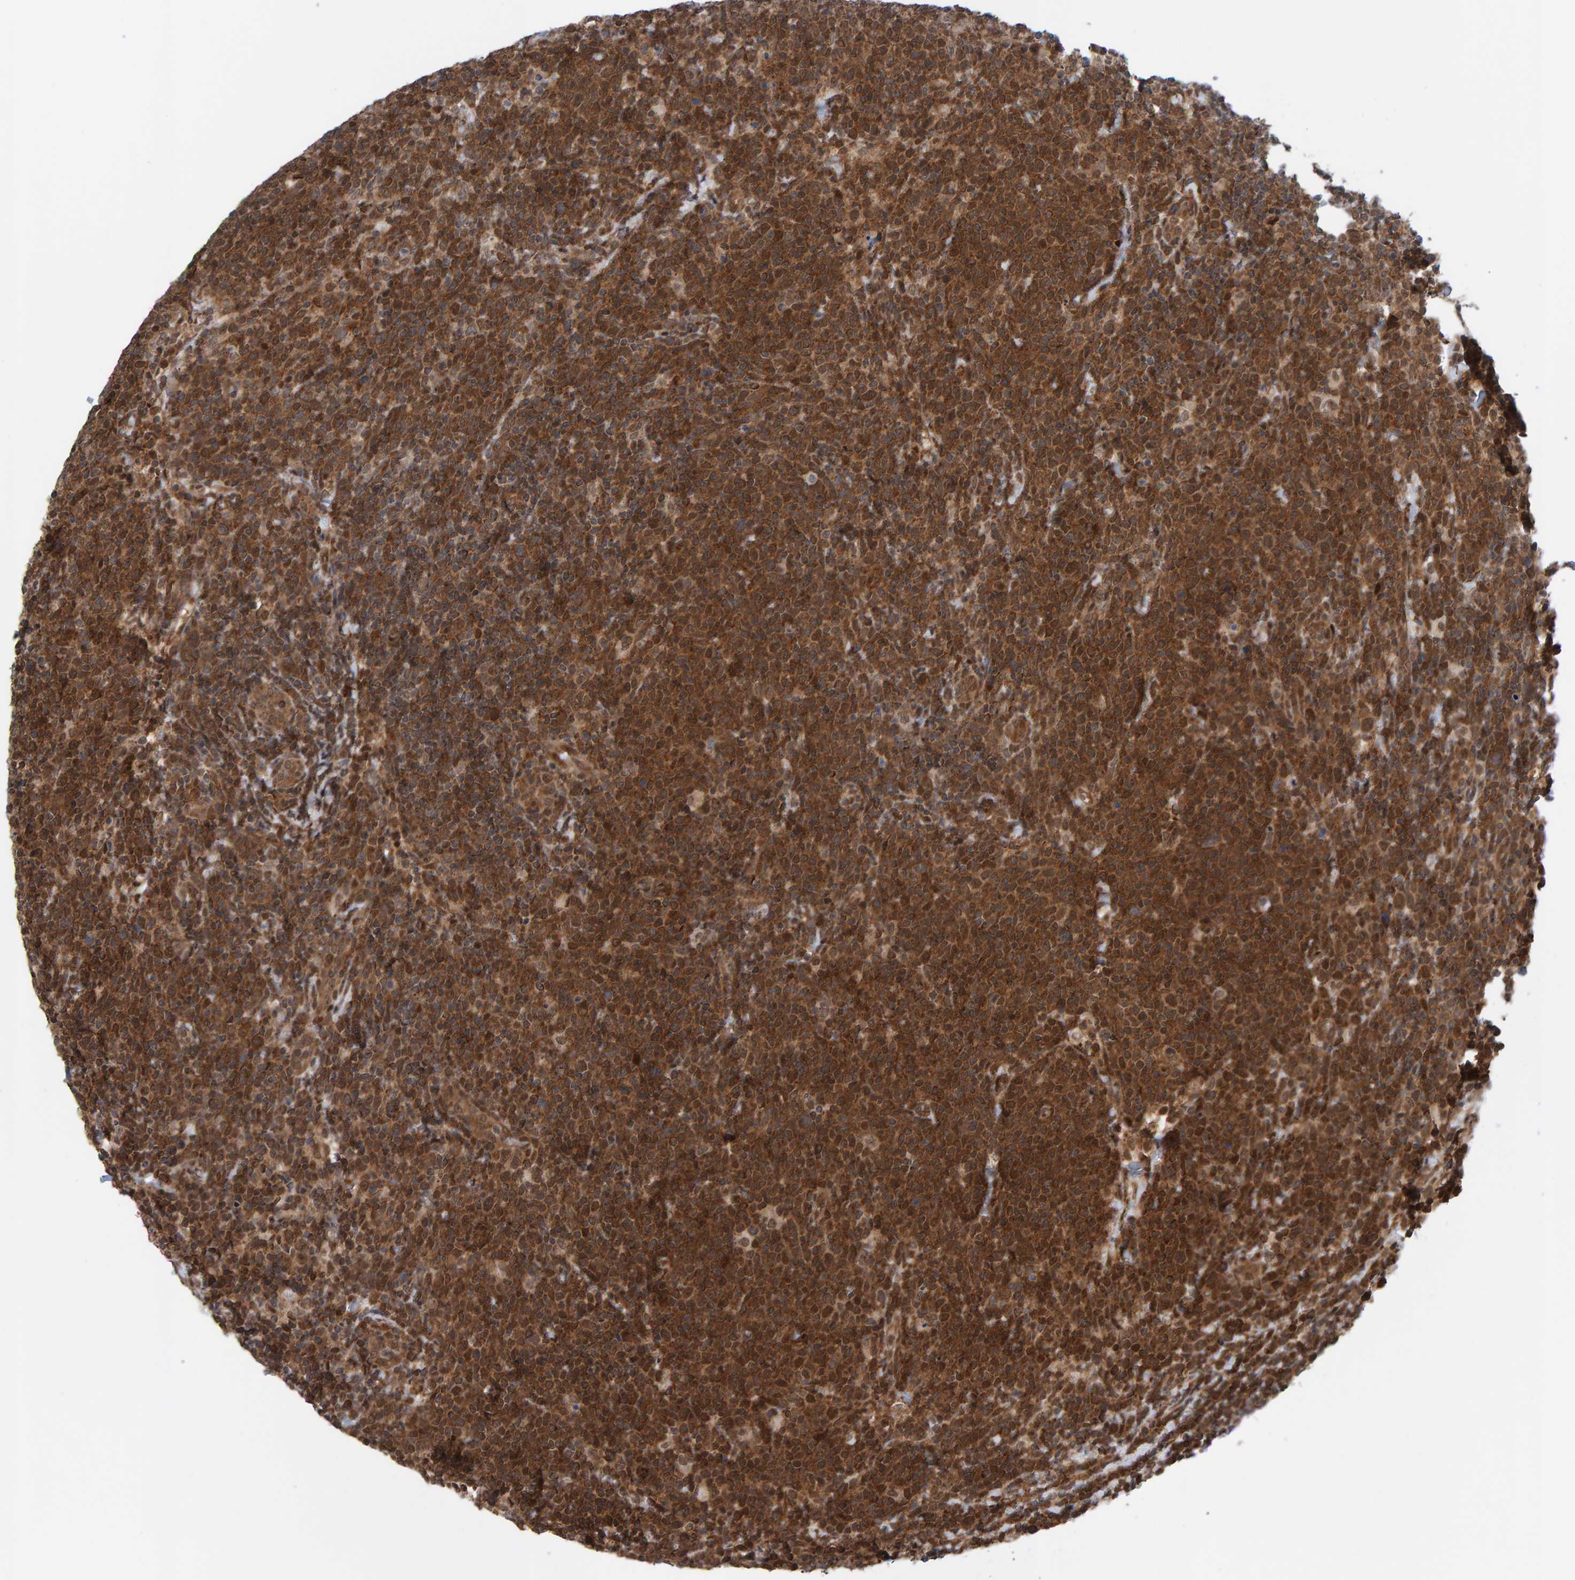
{"staining": {"intensity": "strong", "quantity": ">75%", "location": "cytoplasmic/membranous"}, "tissue": "lymphoma", "cell_type": "Tumor cells", "image_type": "cancer", "snomed": [{"axis": "morphology", "description": "Malignant lymphoma, non-Hodgkin's type, High grade"}, {"axis": "topography", "description": "Lymph node"}], "caption": "Immunohistochemical staining of lymphoma shows high levels of strong cytoplasmic/membranous positivity in about >75% of tumor cells. (DAB IHC, brown staining for protein, blue staining for nuclei).", "gene": "ZNF366", "patient": {"sex": "male", "age": 61}}